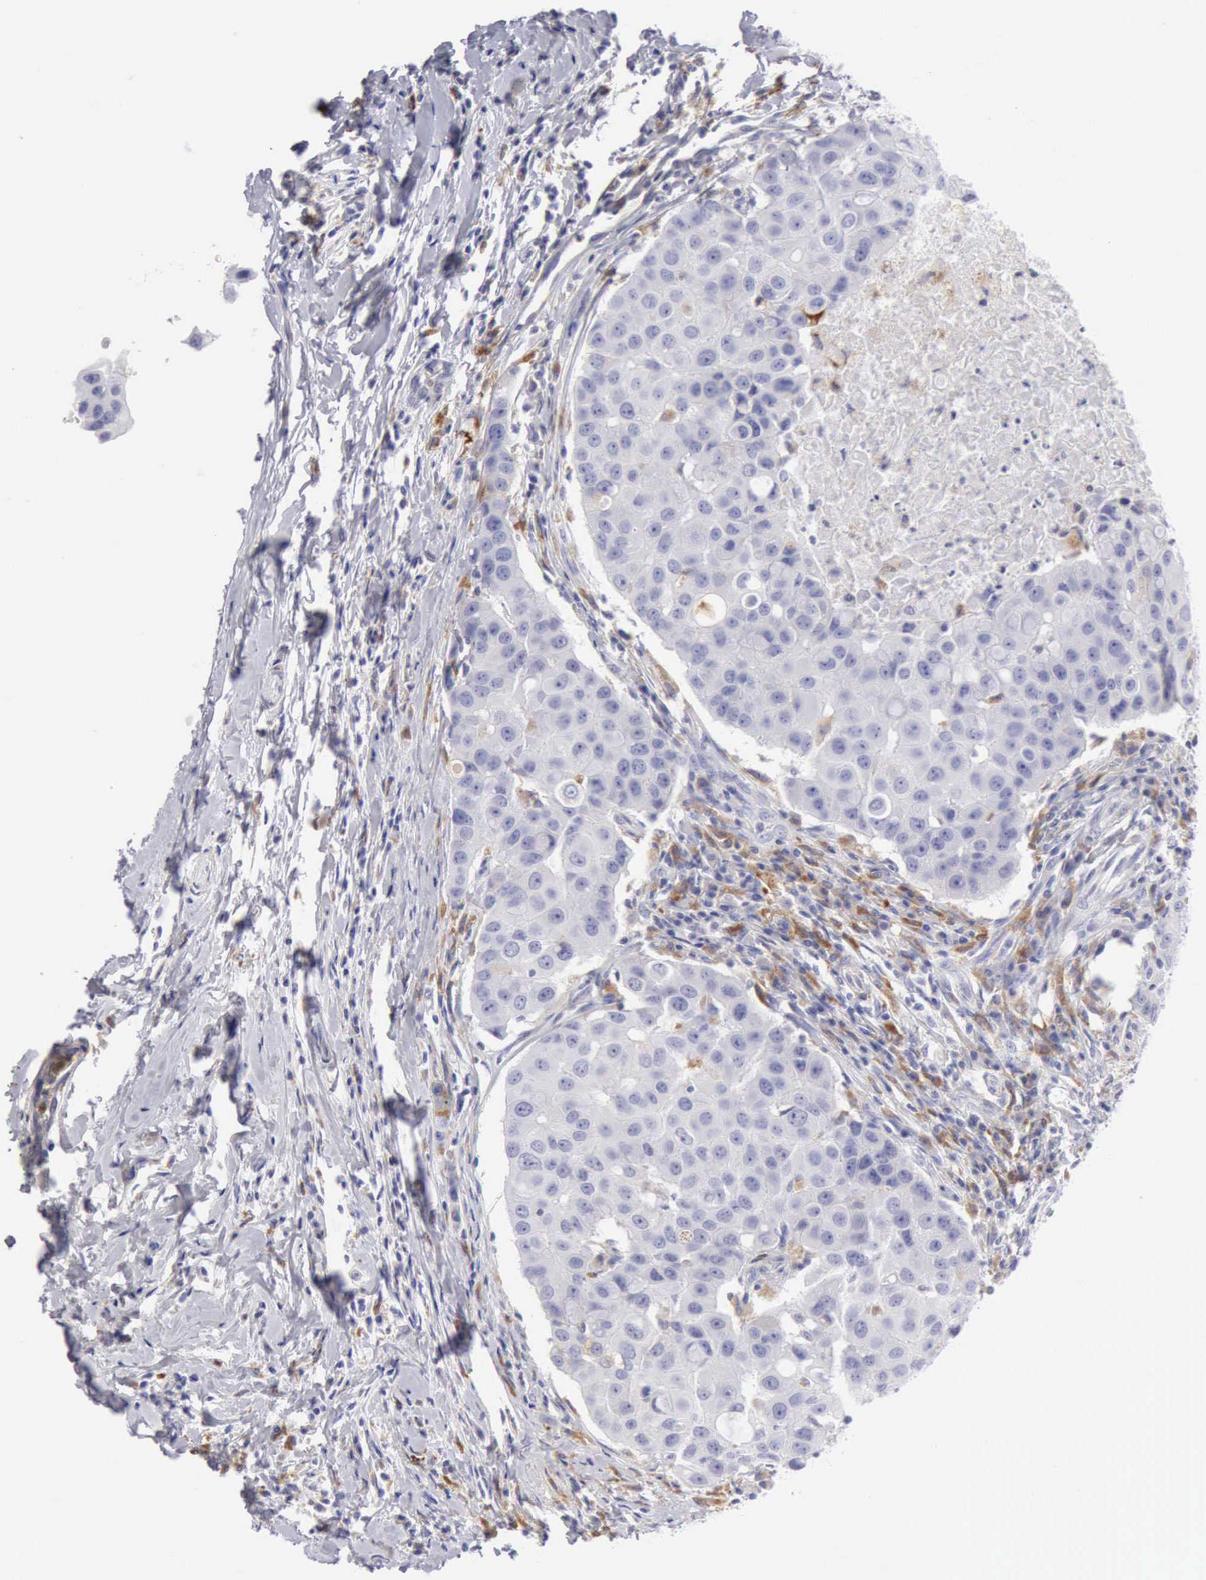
{"staining": {"intensity": "negative", "quantity": "none", "location": "none"}, "tissue": "breast cancer", "cell_type": "Tumor cells", "image_type": "cancer", "snomed": [{"axis": "morphology", "description": "Duct carcinoma"}, {"axis": "topography", "description": "Breast"}], "caption": "Tumor cells are negative for brown protein staining in breast cancer (intraductal carcinoma).", "gene": "CTSS", "patient": {"sex": "female", "age": 27}}